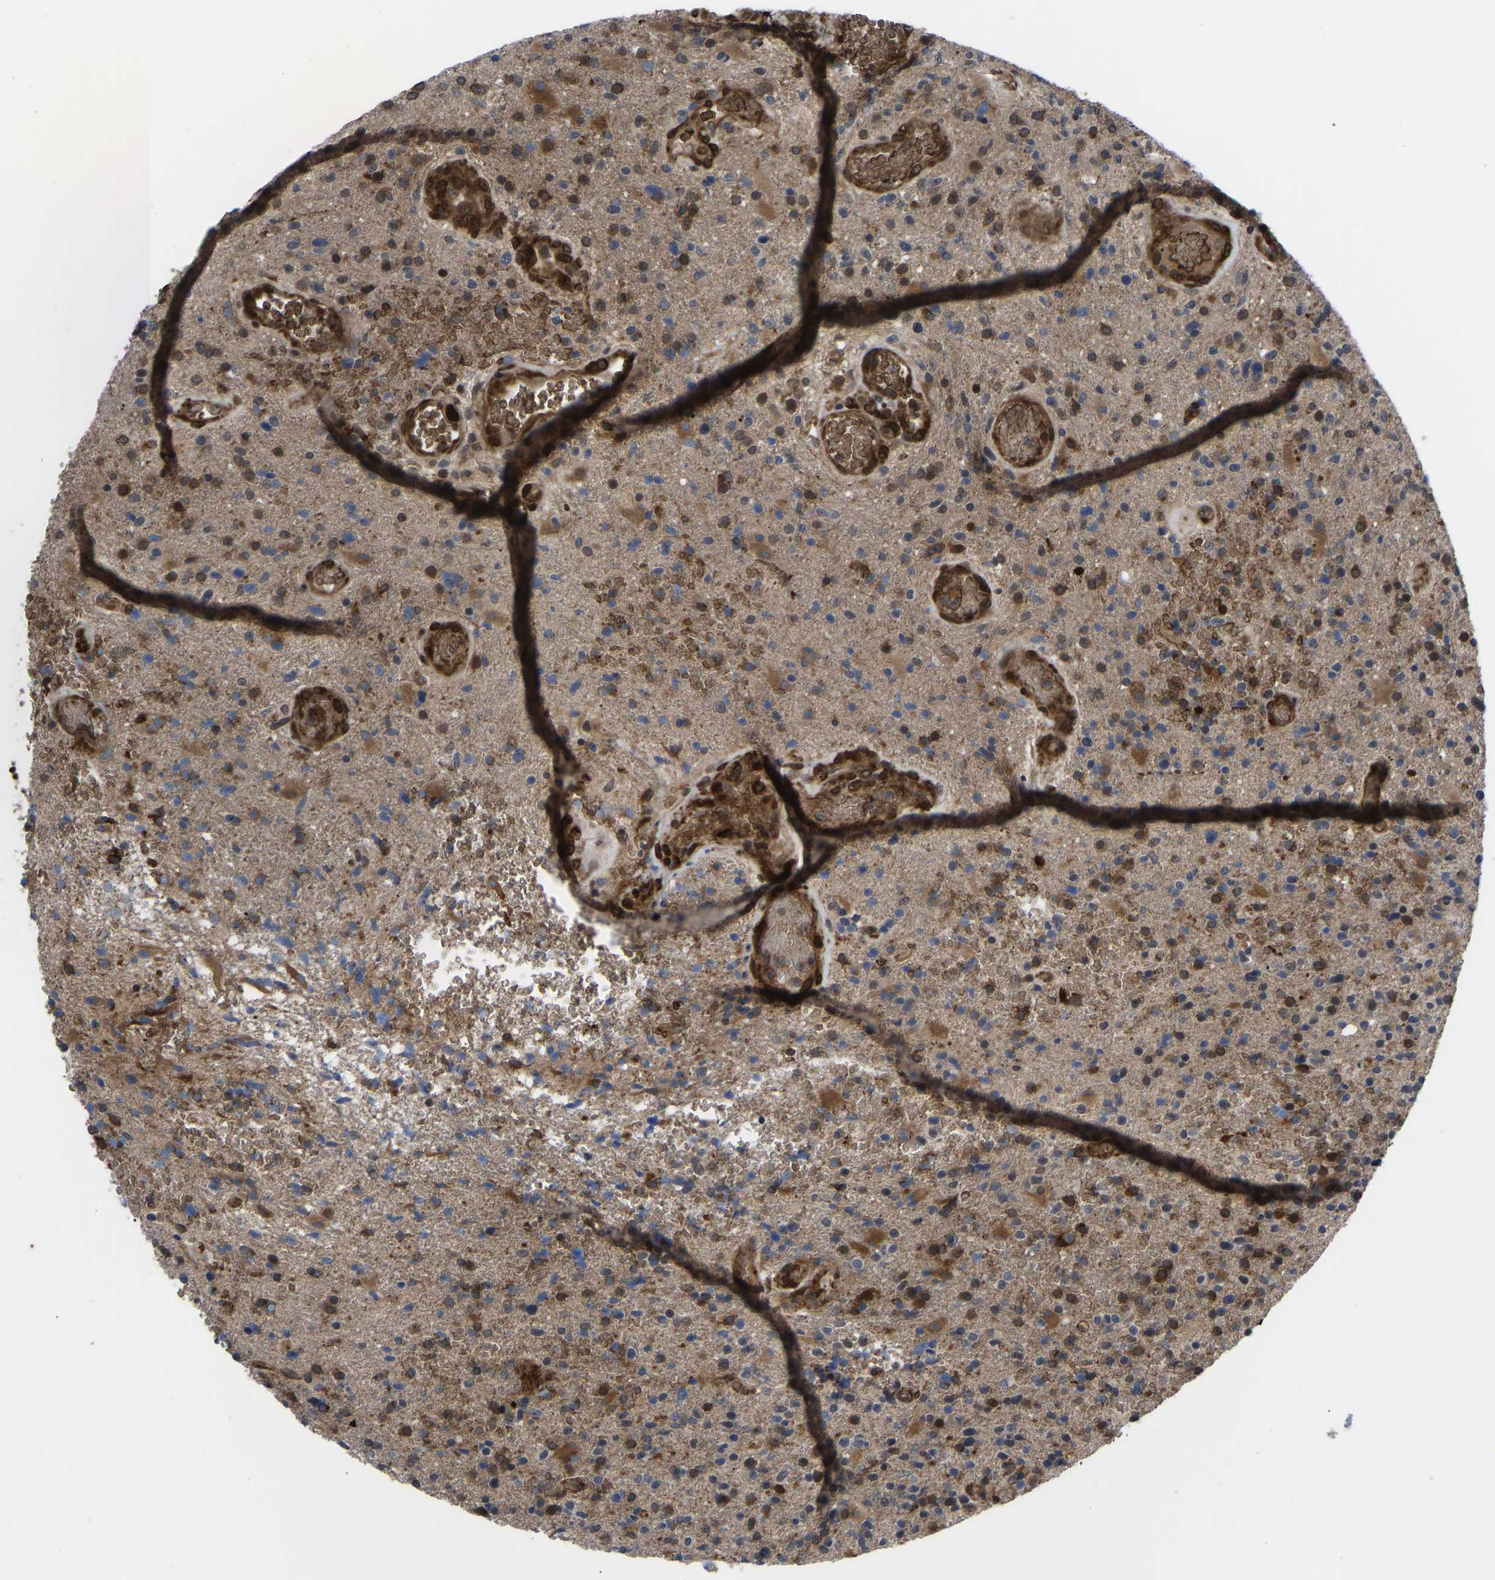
{"staining": {"intensity": "moderate", "quantity": "25%-75%", "location": "cytoplasmic/membranous,nuclear"}, "tissue": "glioma", "cell_type": "Tumor cells", "image_type": "cancer", "snomed": [{"axis": "morphology", "description": "Glioma, malignant, High grade"}, {"axis": "topography", "description": "Brain"}], "caption": "Brown immunohistochemical staining in human glioma displays moderate cytoplasmic/membranous and nuclear staining in about 25%-75% of tumor cells.", "gene": "CYP7B1", "patient": {"sex": "male", "age": 72}}